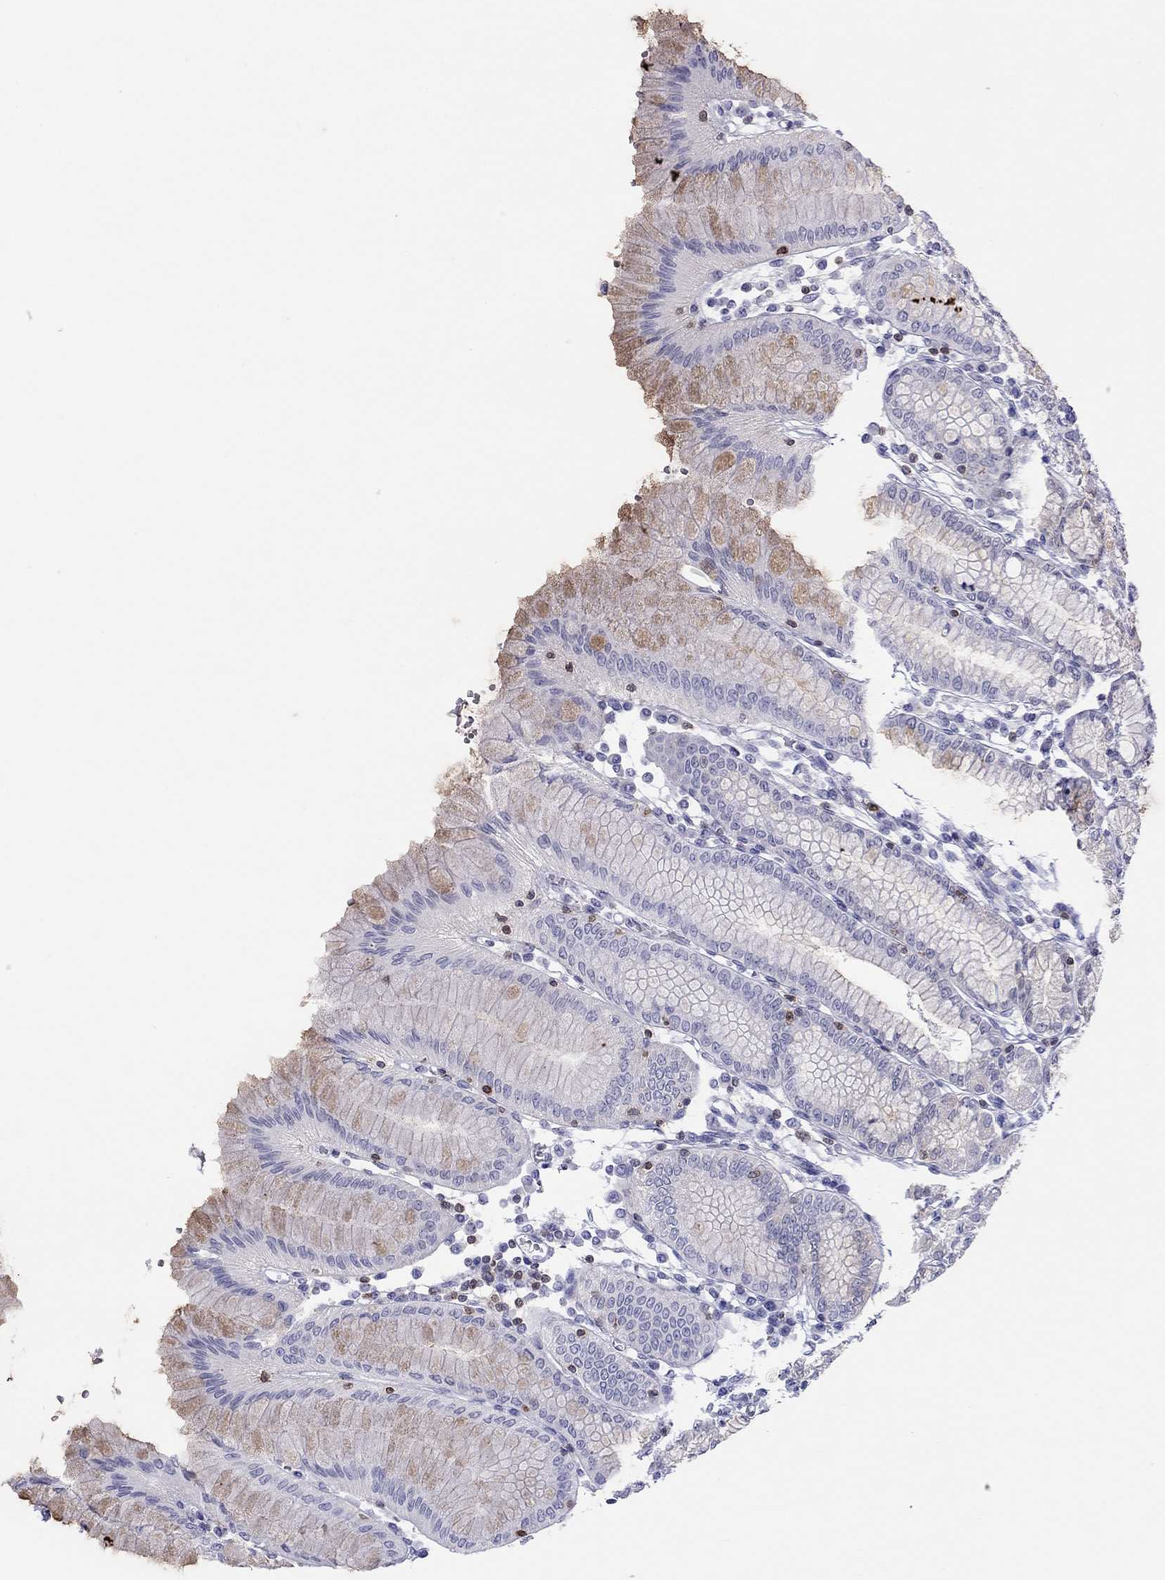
{"staining": {"intensity": "moderate", "quantity": "<25%", "location": "cytoplasmic/membranous"}, "tissue": "stomach", "cell_type": "Glandular cells", "image_type": "normal", "snomed": [{"axis": "morphology", "description": "Normal tissue, NOS"}, {"axis": "topography", "description": "Skeletal muscle"}, {"axis": "topography", "description": "Stomach"}], "caption": "Immunohistochemistry (IHC) of benign stomach exhibits low levels of moderate cytoplasmic/membranous expression in about <25% of glandular cells.", "gene": "SH2D2A", "patient": {"sex": "female", "age": 57}}